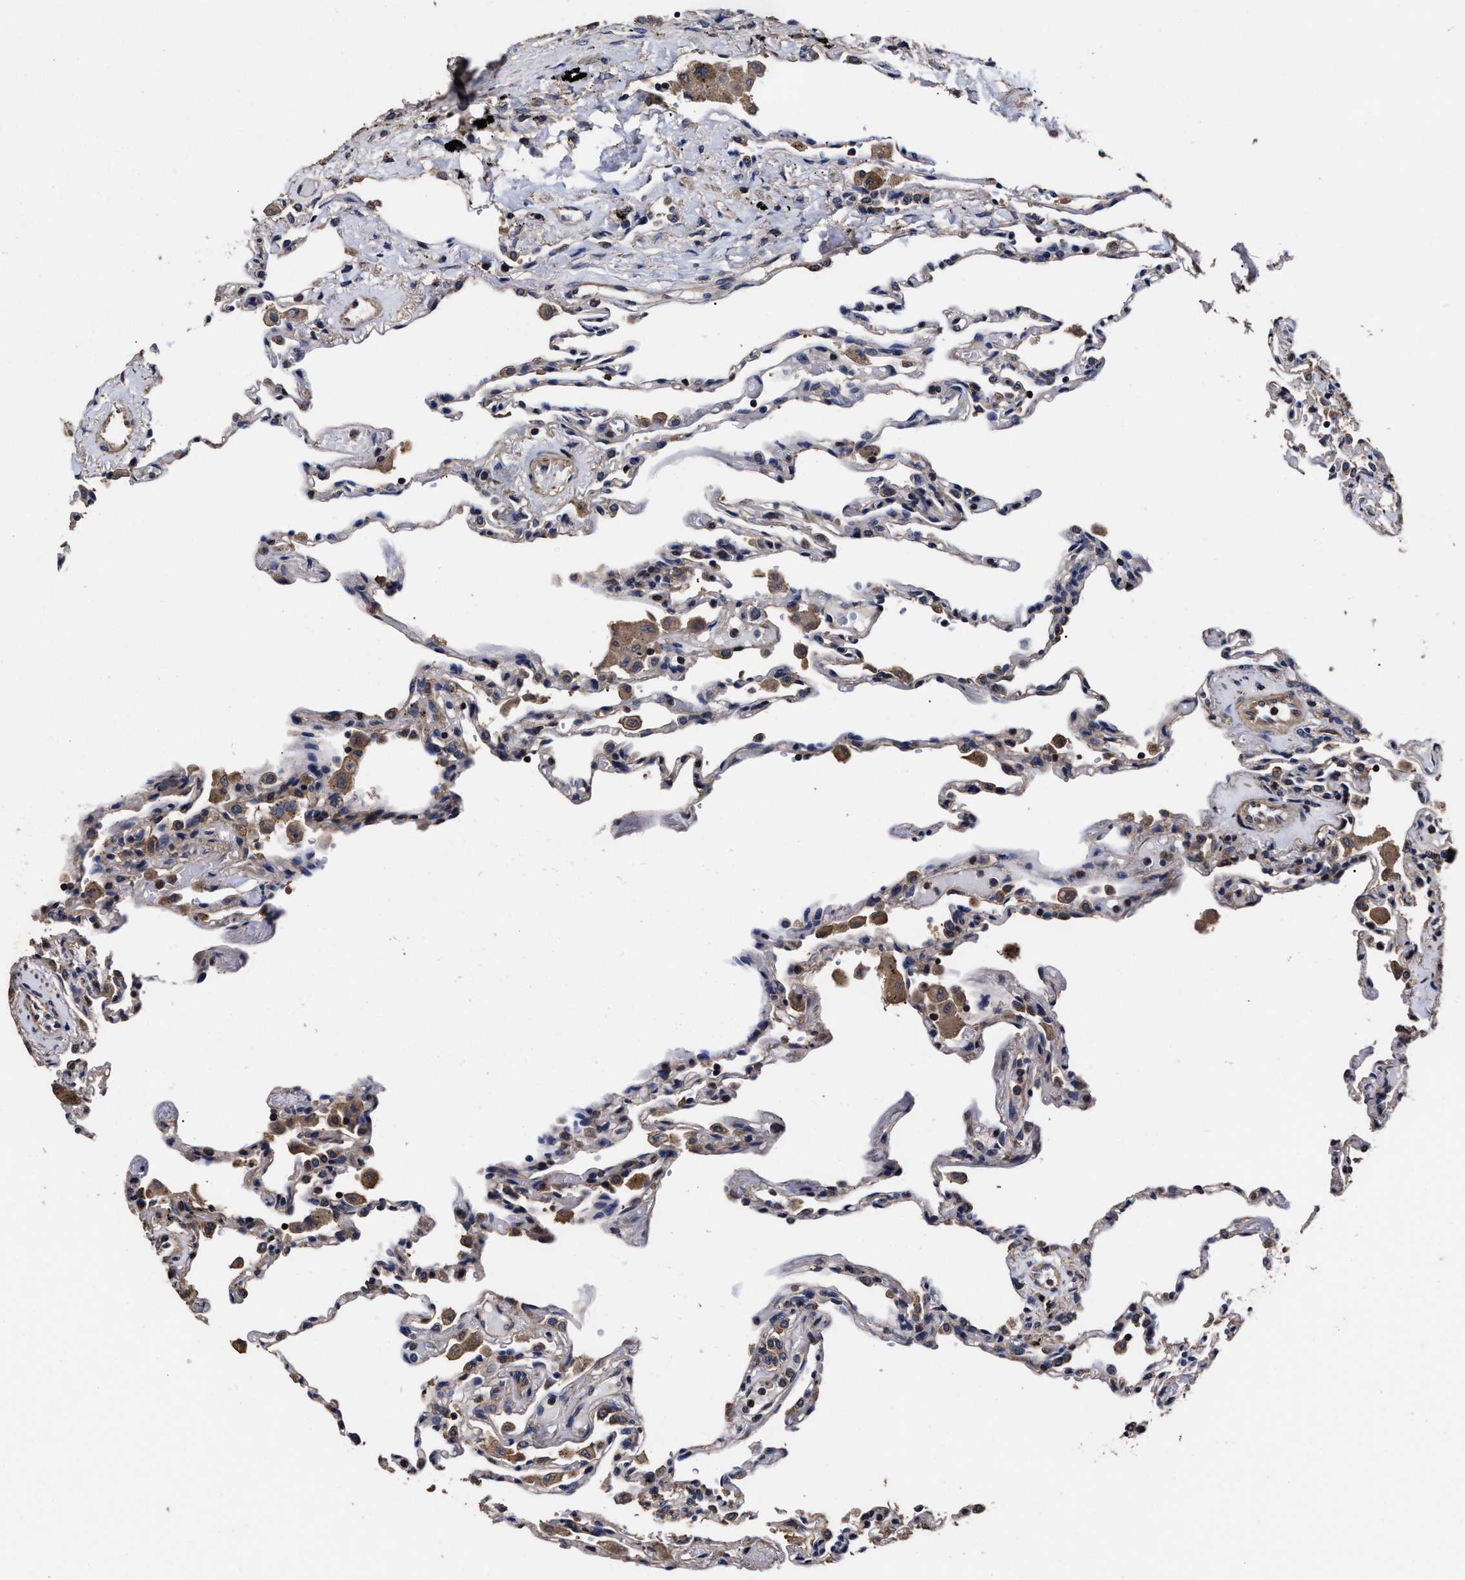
{"staining": {"intensity": "negative", "quantity": "none", "location": "none"}, "tissue": "lung", "cell_type": "Alveolar cells", "image_type": "normal", "snomed": [{"axis": "morphology", "description": "Normal tissue, NOS"}, {"axis": "topography", "description": "Lung"}], "caption": "Immunohistochemistry (IHC) histopathology image of unremarkable lung stained for a protein (brown), which exhibits no positivity in alveolar cells.", "gene": "AVEN", "patient": {"sex": "male", "age": 59}}